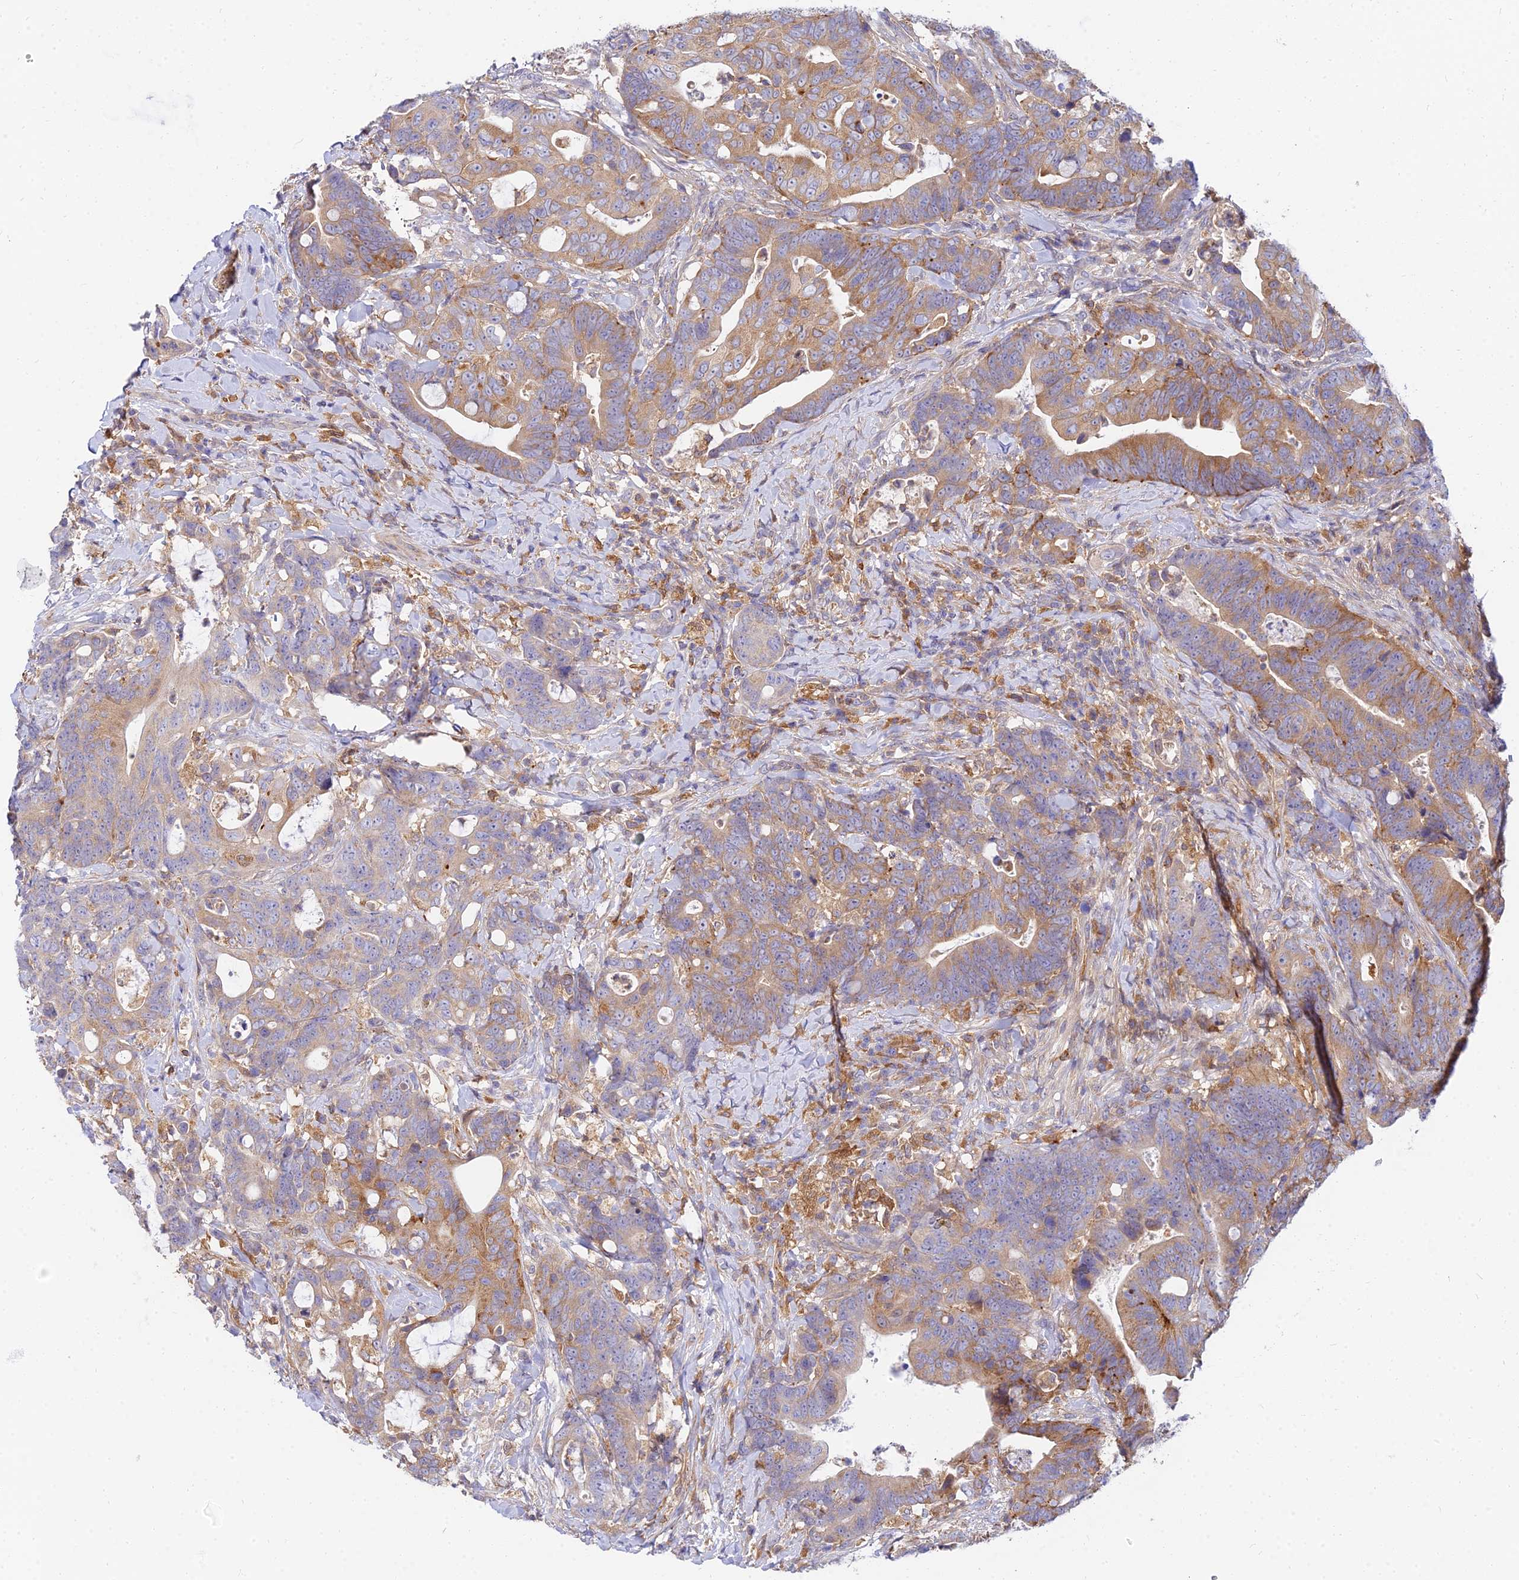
{"staining": {"intensity": "moderate", "quantity": "25%-75%", "location": "cytoplasmic/membranous"}, "tissue": "colorectal cancer", "cell_type": "Tumor cells", "image_type": "cancer", "snomed": [{"axis": "morphology", "description": "Adenocarcinoma, NOS"}, {"axis": "topography", "description": "Colon"}], "caption": "Protein staining exhibits moderate cytoplasmic/membranous expression in approximately 25%-75% of tumor cells in adenocarcinoma (colorectal).", "gene": "ARL8B", "patient": {"sex": "female", "age": 82}}